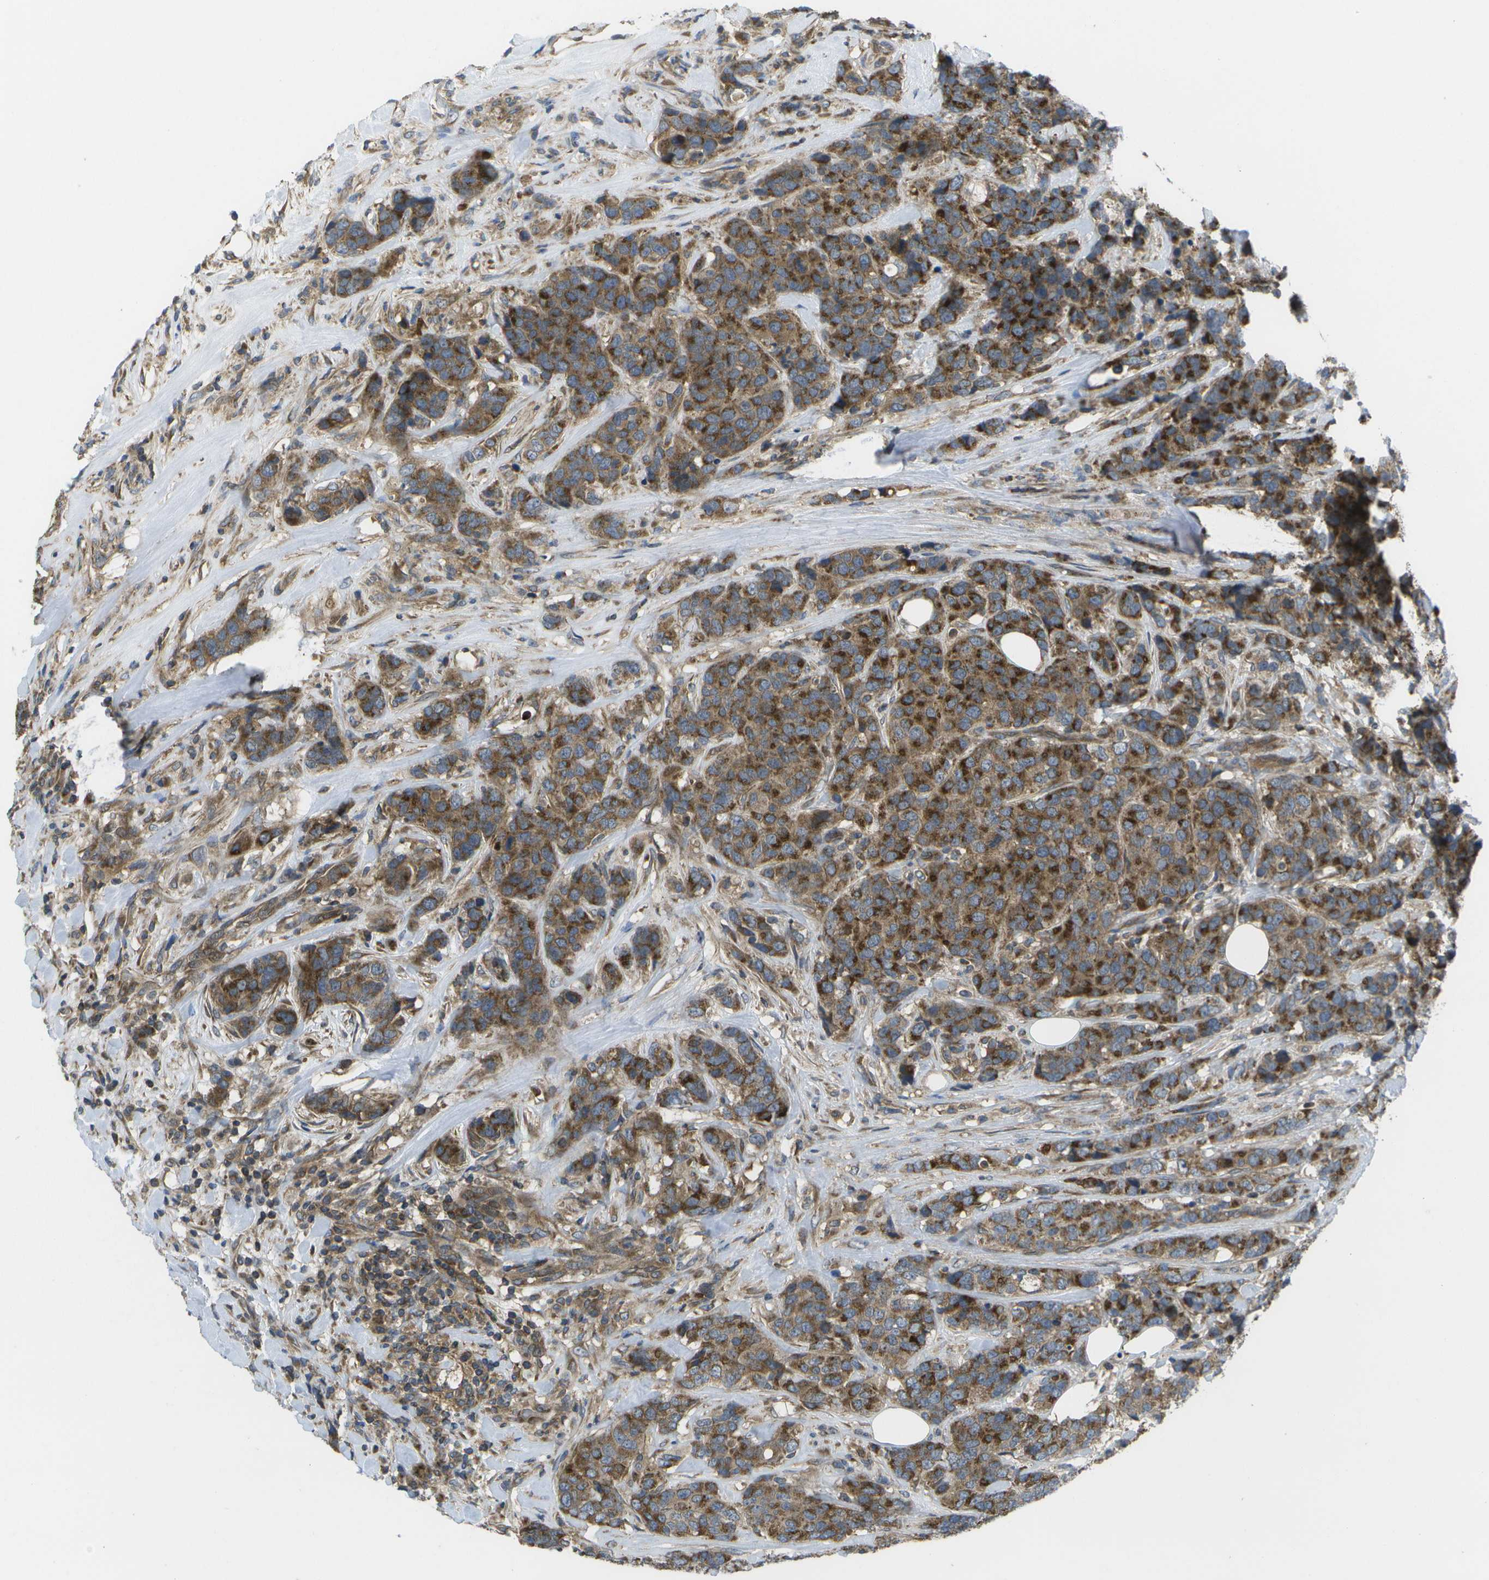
{"staining": {"intensity": "strong", "quantity": ">75%", "location": "cytoplasmic/membranous"}, "tissue": "breast cancer", "cell_type": "Tumor cells", "image_type": "cancer", "snomed": [{"axis": "morphology", "description": "Lobular carcinoma"}, {"axis": "topography", "description": "Breast"}], "caption": "An image of lobular carcinoma (breast) stained for a protein demonstrates strong cytoplasmic/membranous brown staining in tumor cells. Nuclei are stained in blue.", "gene": "DPM3", "patient": {"sex": "female", "age": 59}}